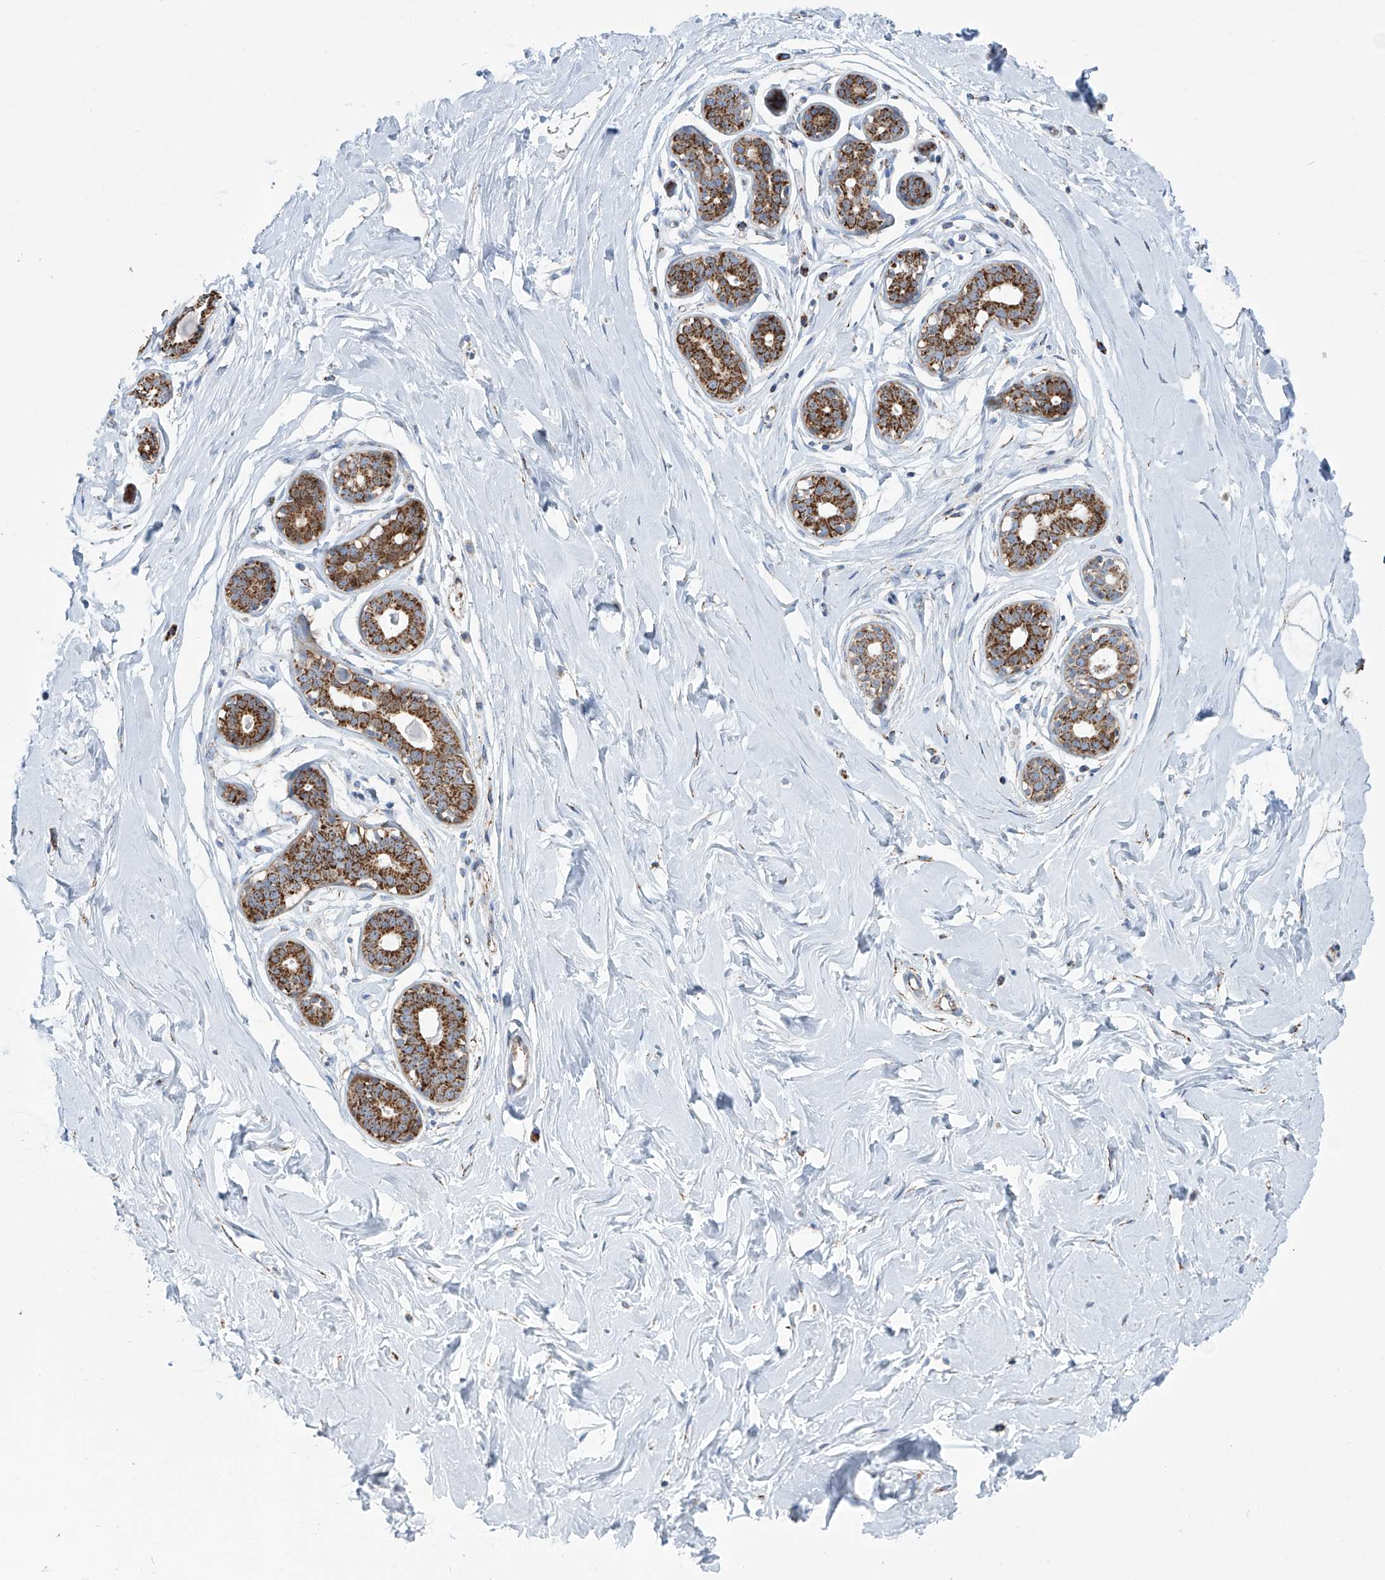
{"staining": {"intensity": "negative", "quantity": "none", "location": "none"}, "tissue": "breast", "cell_type": "Adipocytes", "image_type": "normal", "snomed": [{"axis": "morphology", "description": "Normal tissue, NOS"}, {"axis": "morphology", "description": "Adenoma, NOS"}, {"axis": "topography", "description": "Breast"}], "caption": "This is an immunohistochemistry (IHC) photomicrograph of normal human breast. There is no expression in adipocytes.", "gene": "ALDH6A1", "patient": {"sex": "female", "age": 23}}